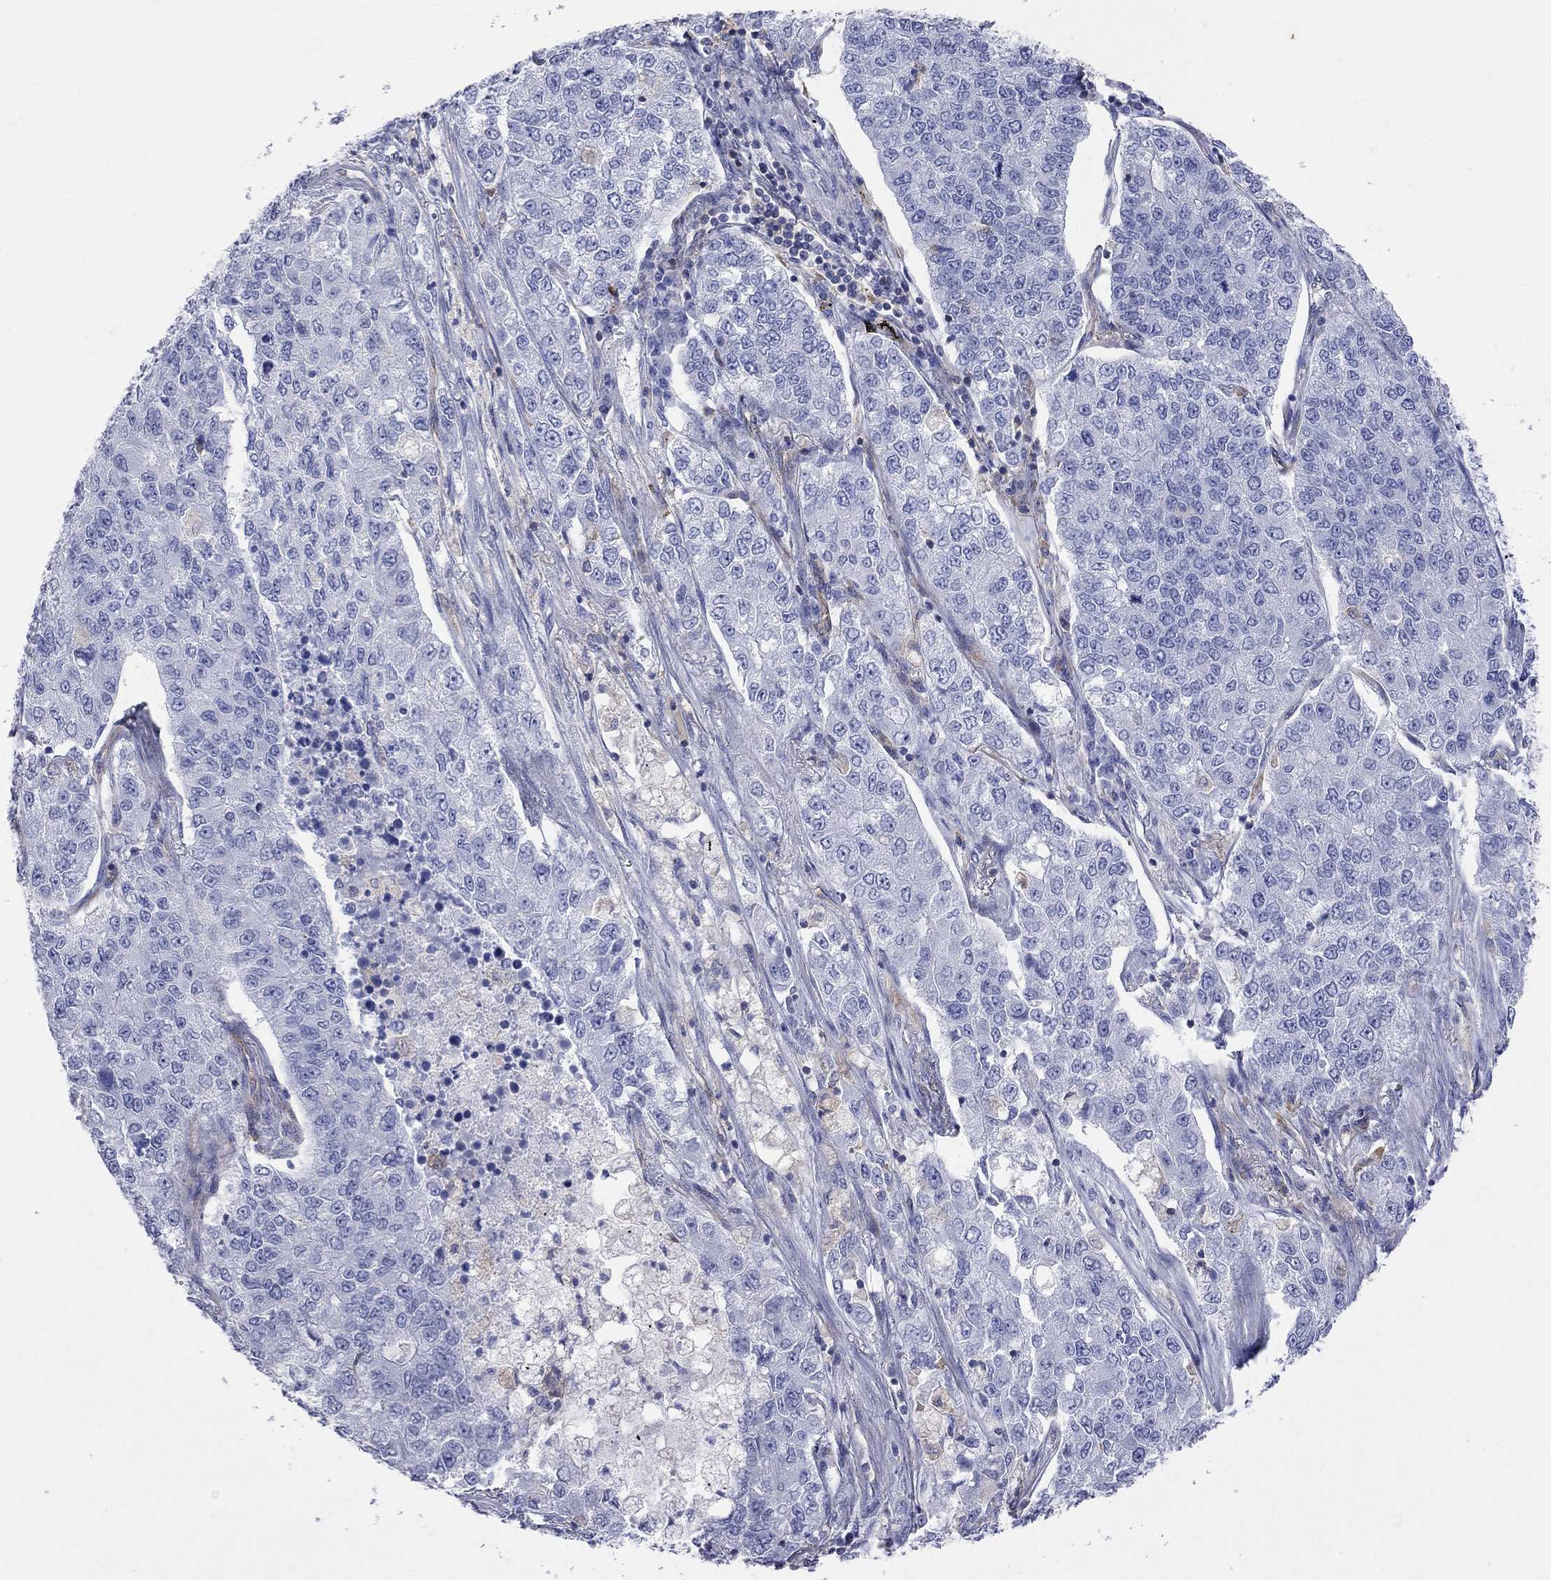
{"staining": {"intensity": "negative", "quantity": "none", "location": "none"}, "tissue": "lung cancer", "cell_type": "Tumor cells", "image_type": "cancer", "snomed": [{"axis": "morphology", "description": "Adenocarcinoma, NOS"}, {"axis": "topography", "description": "Lung"}], "caption": "Immunohistochemistry of human adenocarcinoma (lung) demonstrates no positivity in tumor cells. Nuclei are stained in blue.", "gene": "ABI3", "patient": {"sex": "male", "age": 49}}